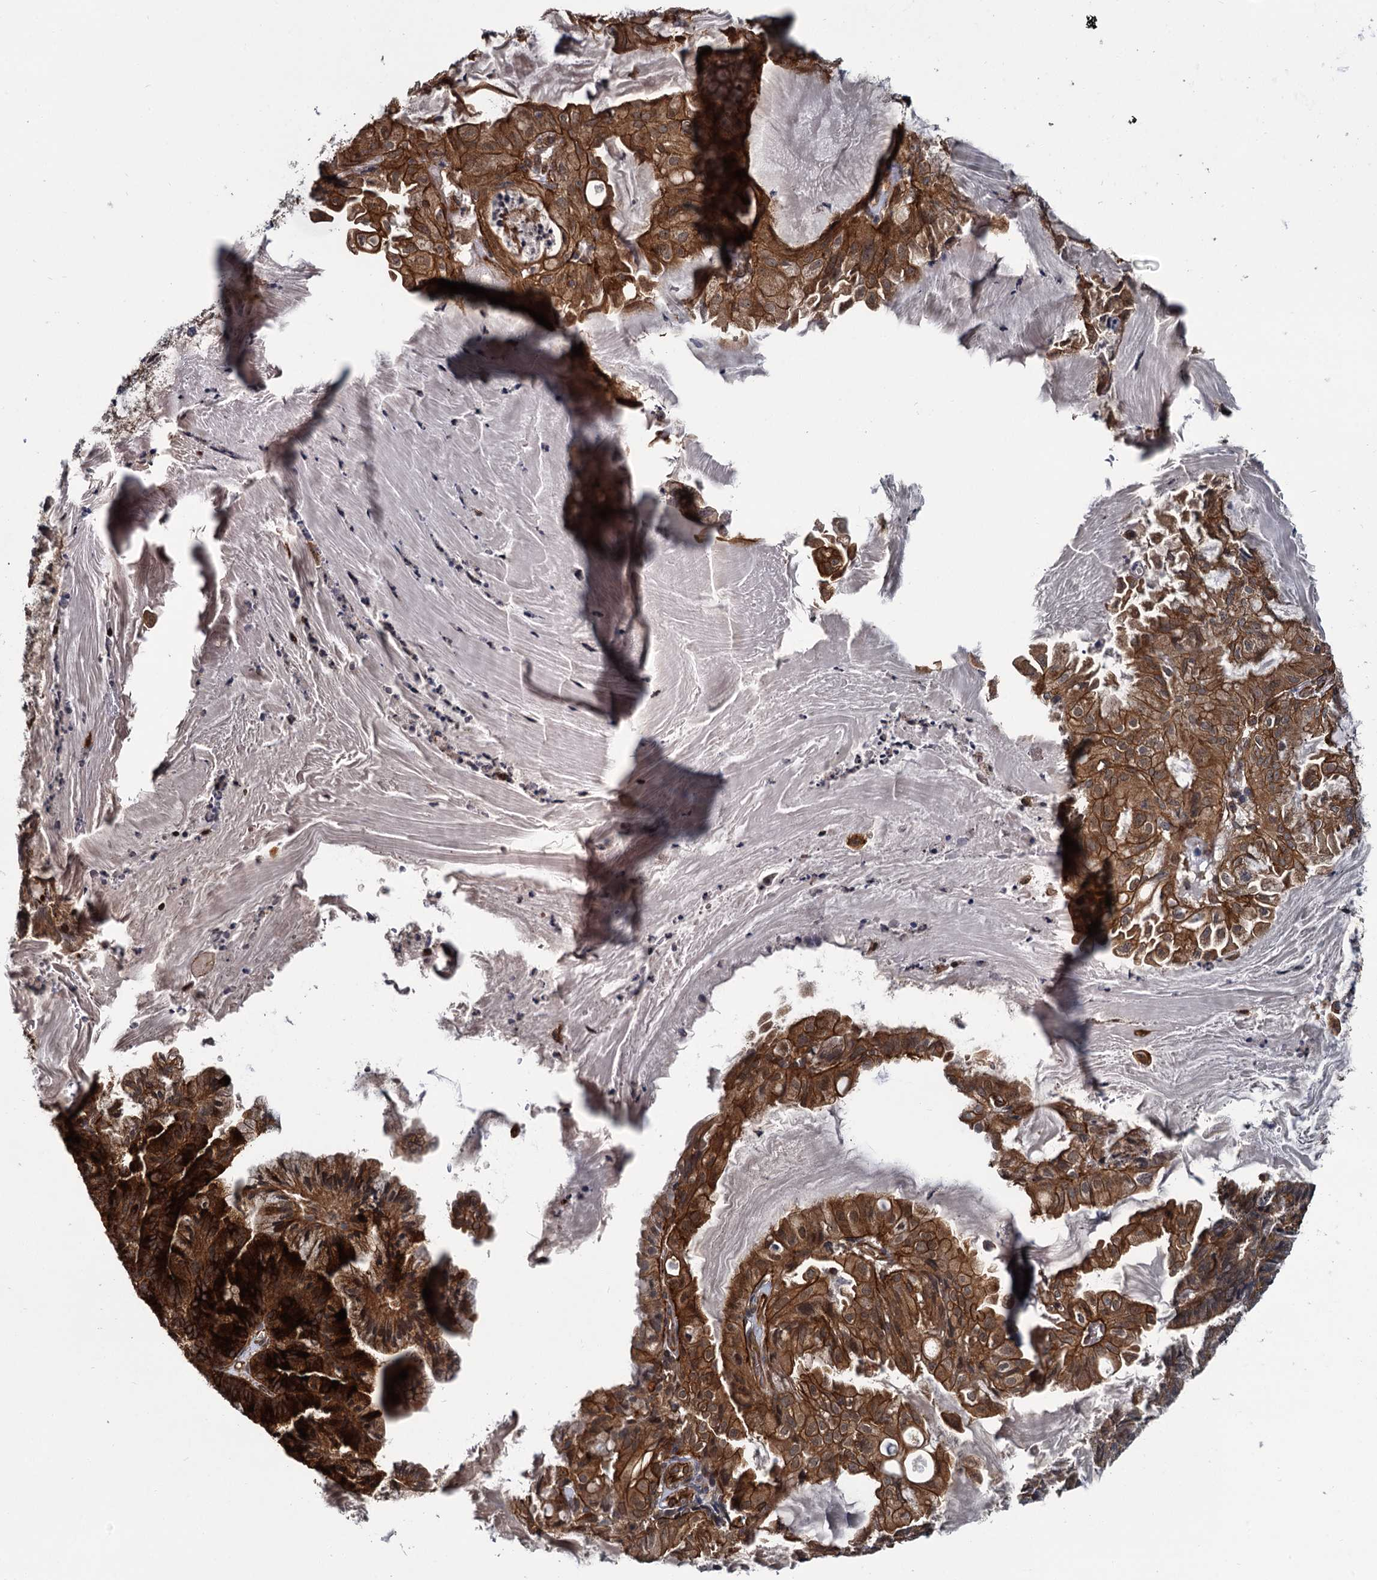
{"staining": {"intensity": "strong", "quantity": ">75%", "location": "cytoplasmic/membranous,nuclear"}, "tissue": "endometrial cancer", "cell_type": "Tumor cells", "image_type": "cancer", "snomed": [{"axis": "morphology", "description": "Adenocarcinoma, NOS"}, {"axis": "topography", "description": "Endometrium"}], "caption": "There is high levels of strong cytoplasmic/membranous and nuclear staining in tumor cells of endometrial adenocarcinoma, as demonstrated by immunohistochemical staining (brown color).", "gene": "ZFYVE19", "patient": {"sex": "female", "age": 86}}